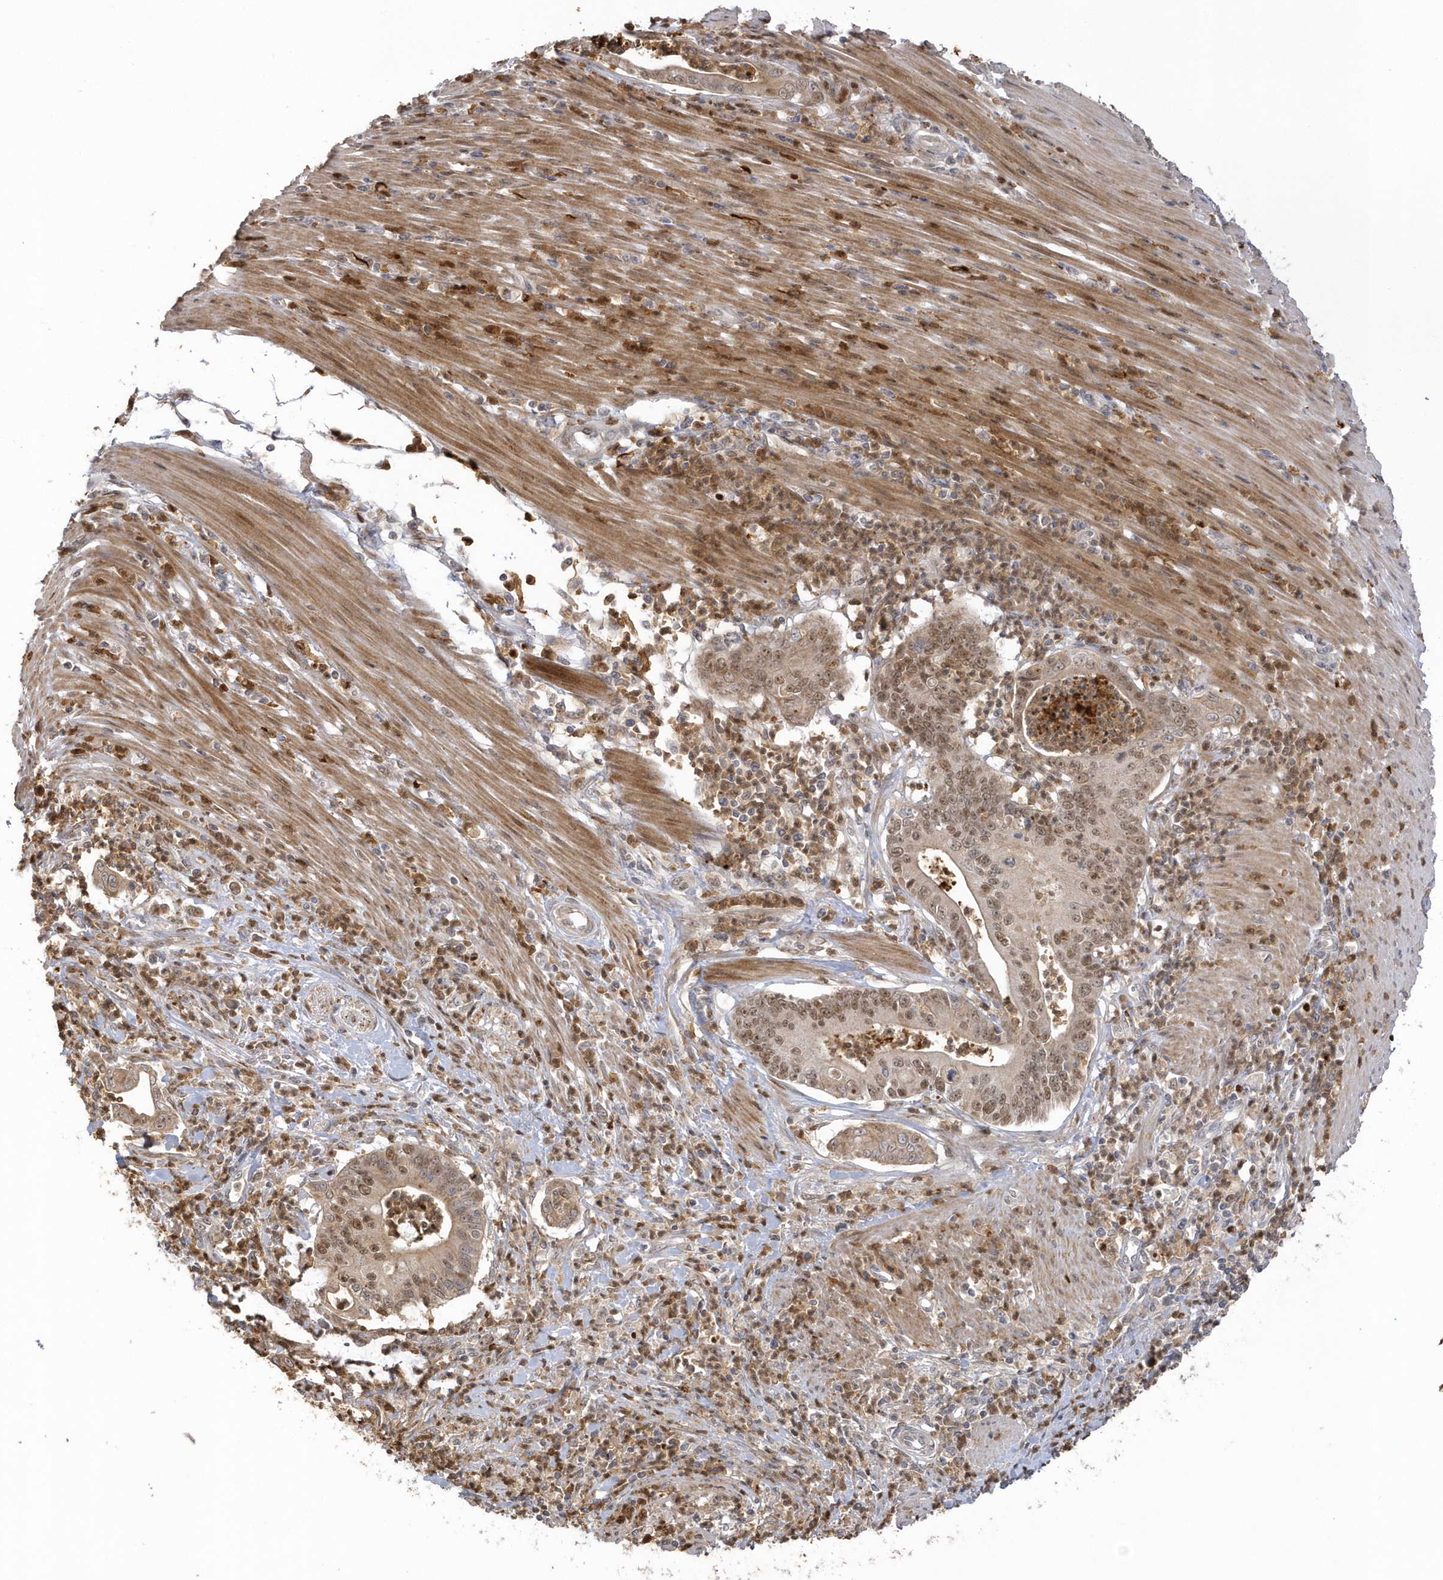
{"staining": {"intensity": "moderate", "quantity": ">75%", "location": "nuclear"}, "tissue": "pancreatic cancer", "cell_type": "Tumor cells", "image_type": "cancer", "snomed": [{"axis": "morphology", "description": "Adenocarcinoma, NOS"}, {"axis": "topography", "description": "Pancreas"}], "caption": "Brown immunohistochemical staining in pancreatic cancer shows moderate nuclear expression in approximately >75% of tumor cells.", "gene": "NAF1", "patient": {"sex": "male", "age": 69}}